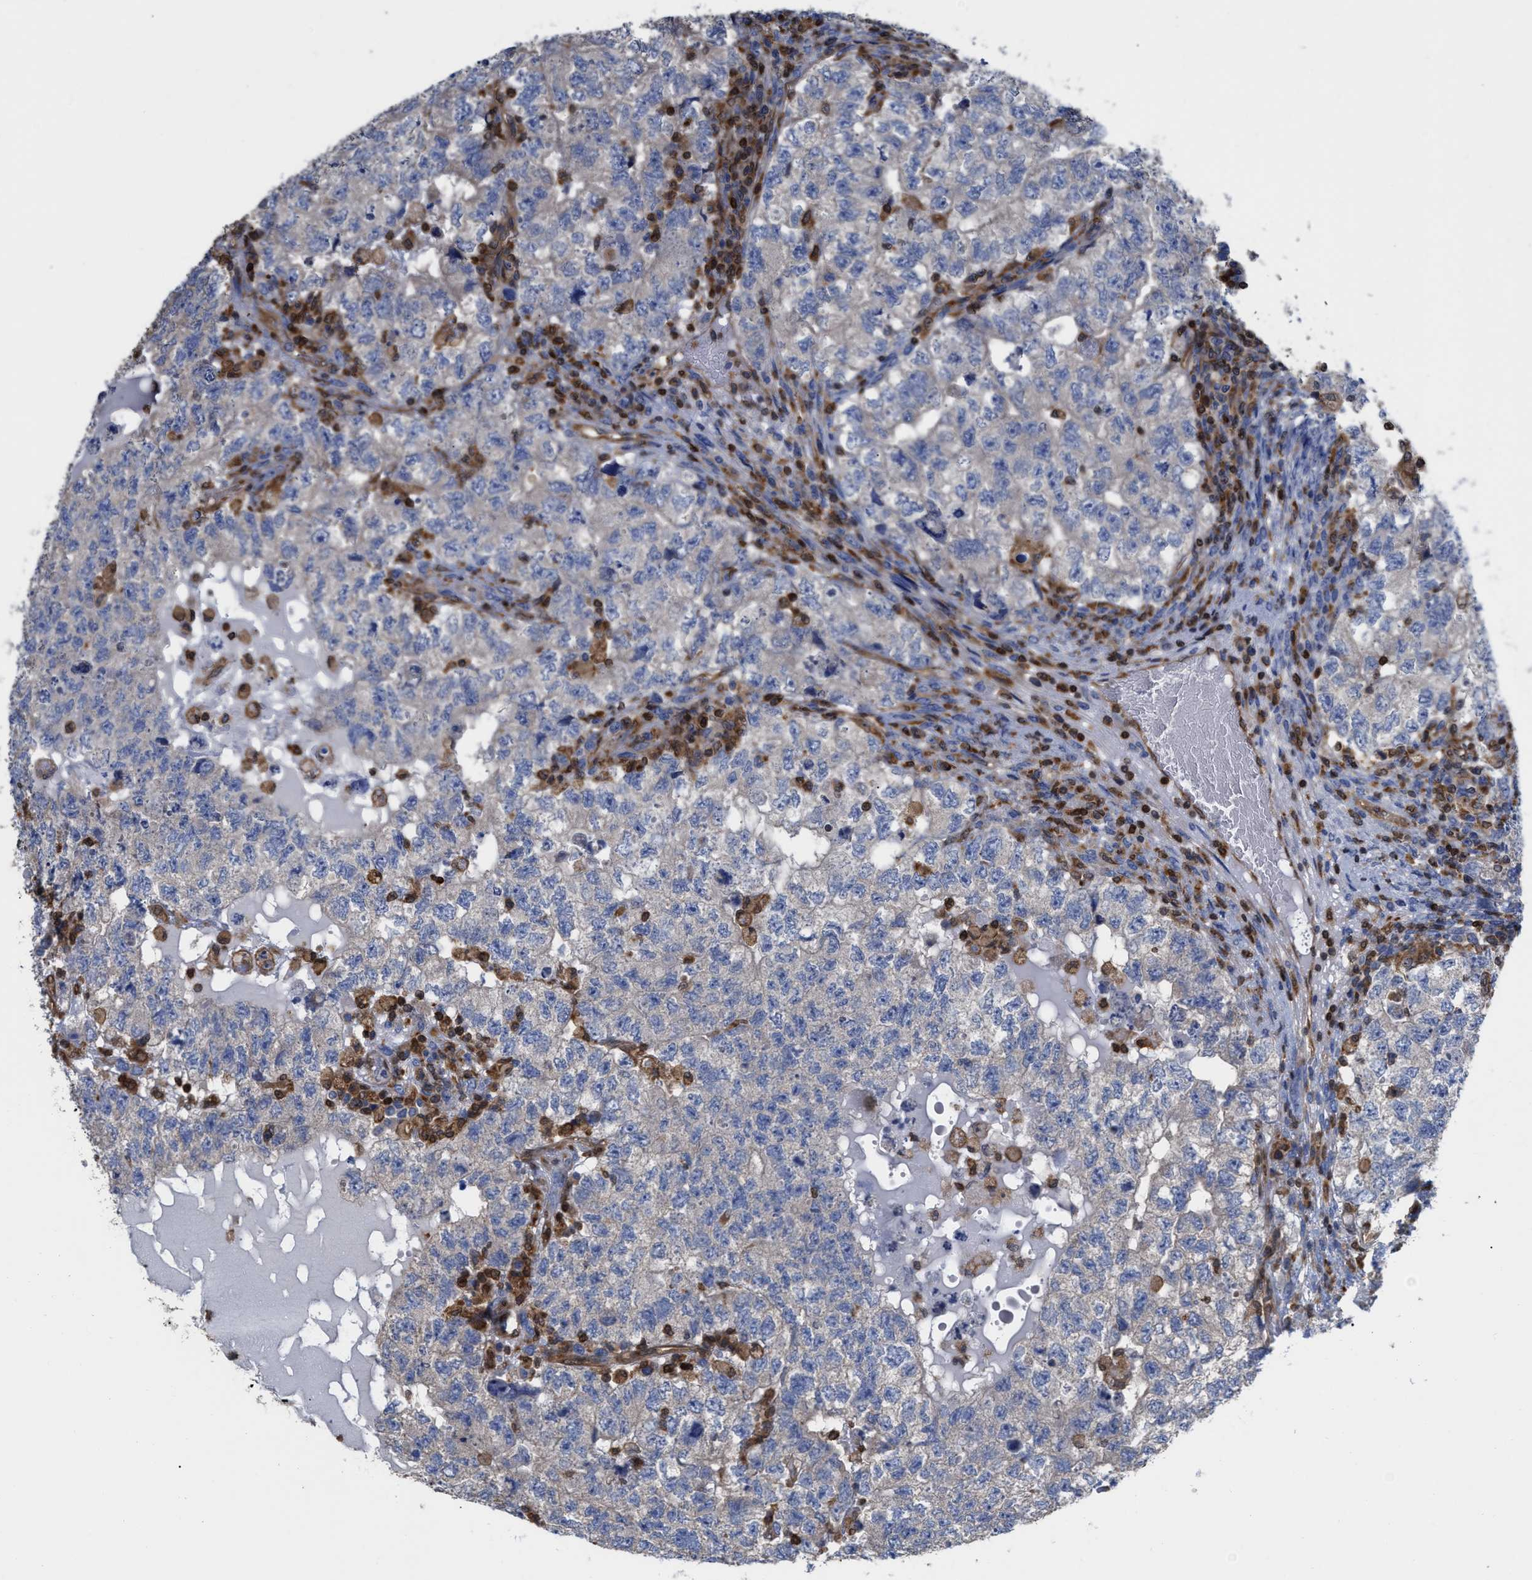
{"staining": {"intensity": "negative", "quantity": "none", "location": "none"}, "tissue": "testis cancer", "cell_type": "Tumor cells", "image_type": "cancer", "snomed": [{"axis": "morphology", "description": "Carcinoma, Embryonal, NOS"}, {"axis": "topography", "description": "Testis"}], "caption": "This is an immunohistochemistry (IHC) histopathology image of human embryonal carcinoma (testis). There is no positivity in tumor cells.", "gene": "GIMAP4", "patient": {"sex": "male", "age": 36}}